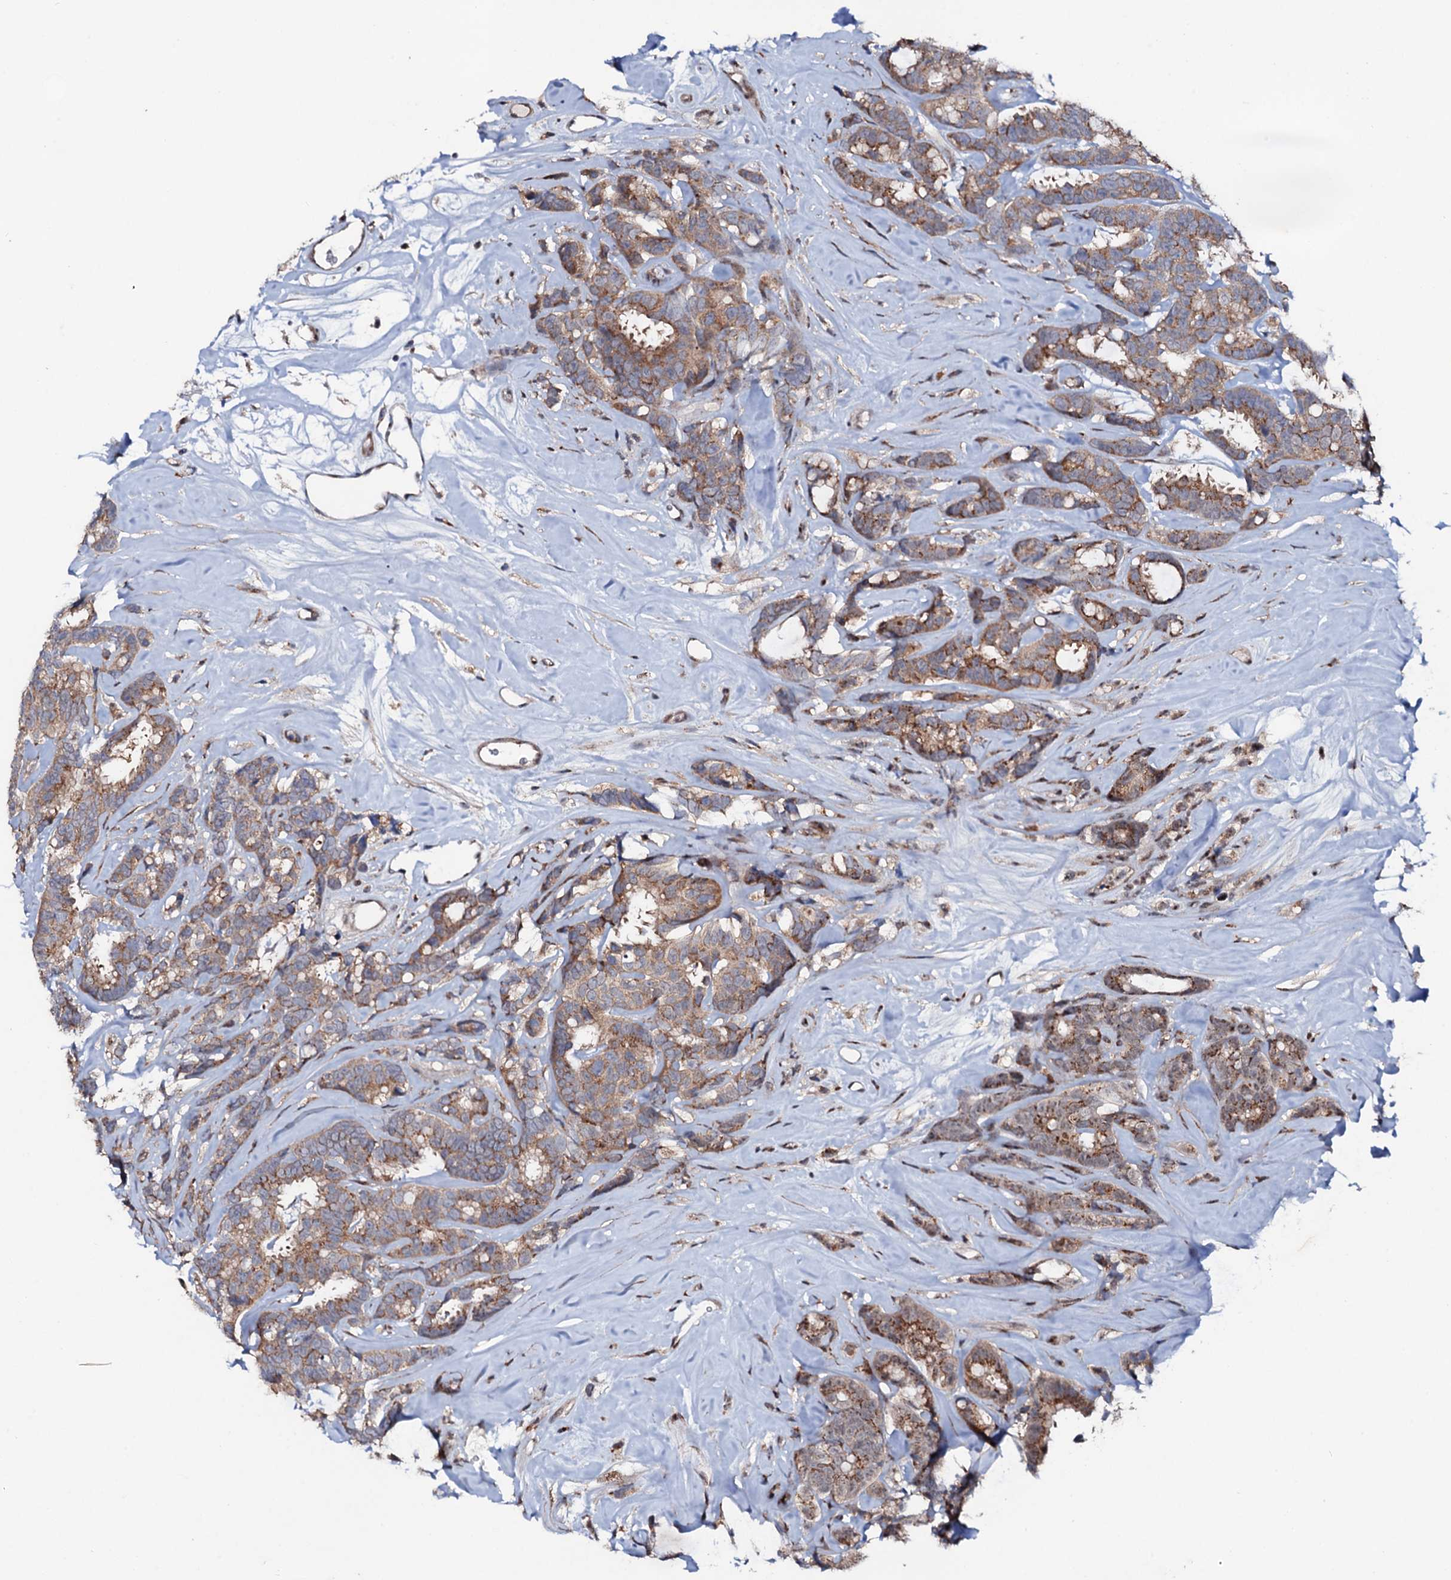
{"staining": {"intensity": "moderate", "quantity": ">75%", "location": "cytoplasmic/membranous"}, "tissue": "breast cancer", "cell_type": "Tumor cells", "image_type": "cancer", "snomed": [{"axis": "morphology", "description": "Duct carcinoma"}, {"axis": "topography", "description": "Breast"}], "caption": "Immunohistochemical staining of breast cancer displays medium levels of moderate cytoplasmic/membranous staining in approximately >75% of tumor cells.", "gene": "COG6", "patient": {"sex": "female", "age": 87}}